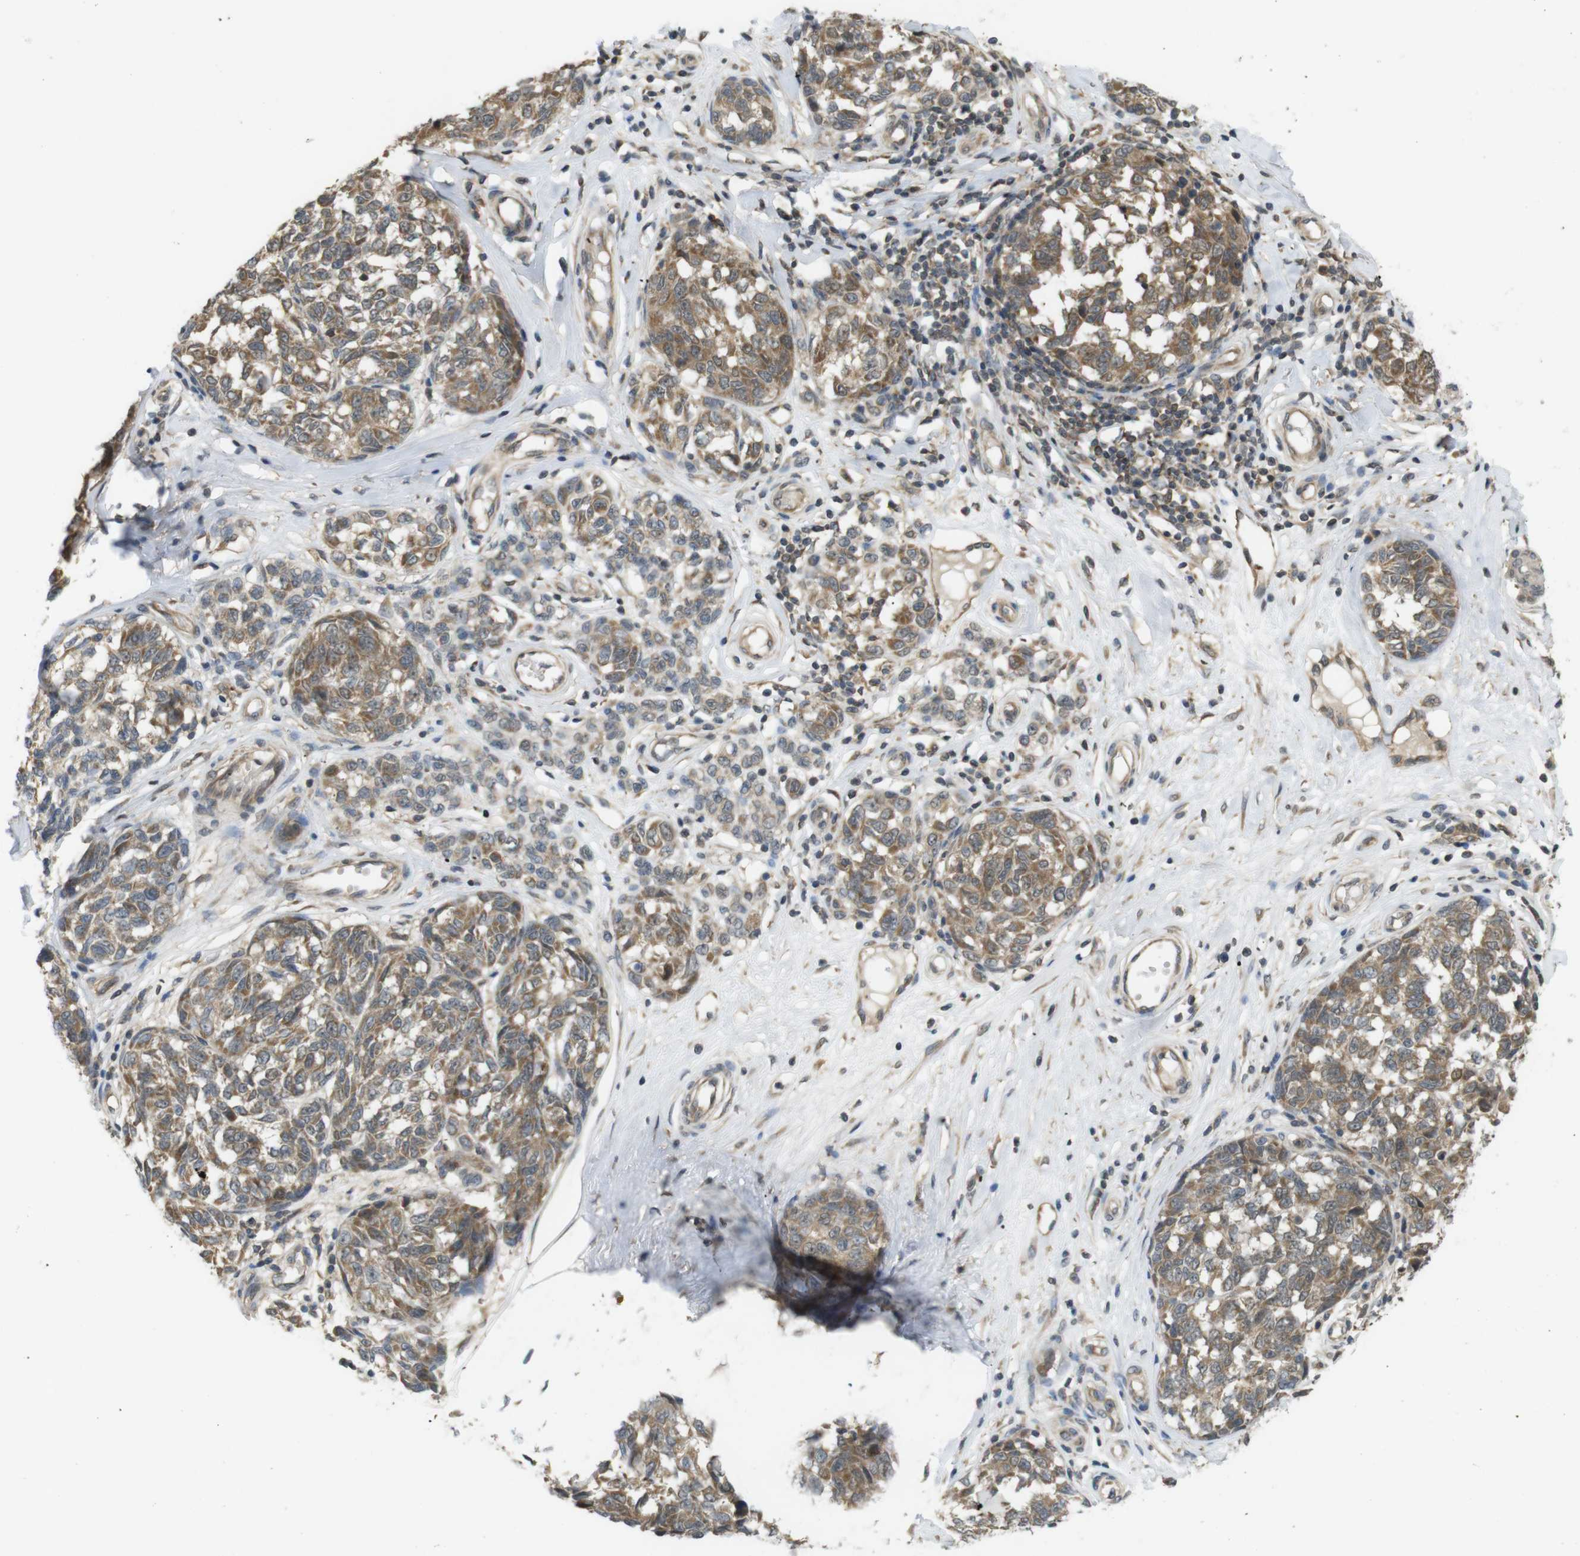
{"staining": {"intensity": "moderate", "quantity": ">75%", "location": "cytoplasmic/membranous"}, "tissue": "melanoma", "cell_type": "Tumor cells", "image_type": "cancer", "snomed": [{"axis": "morphology", "description": "Malignant melanoma, NOS"}, {"axis": "topography", "description": "Skin"}], "caption": "The micrograph shows staining of melanoma, revealing moderate cytoplasmic/membranous protein staining (brown color) within tumor cells.", "gene": "RNF130", "patient": {"sex": "female", "age": 64}}